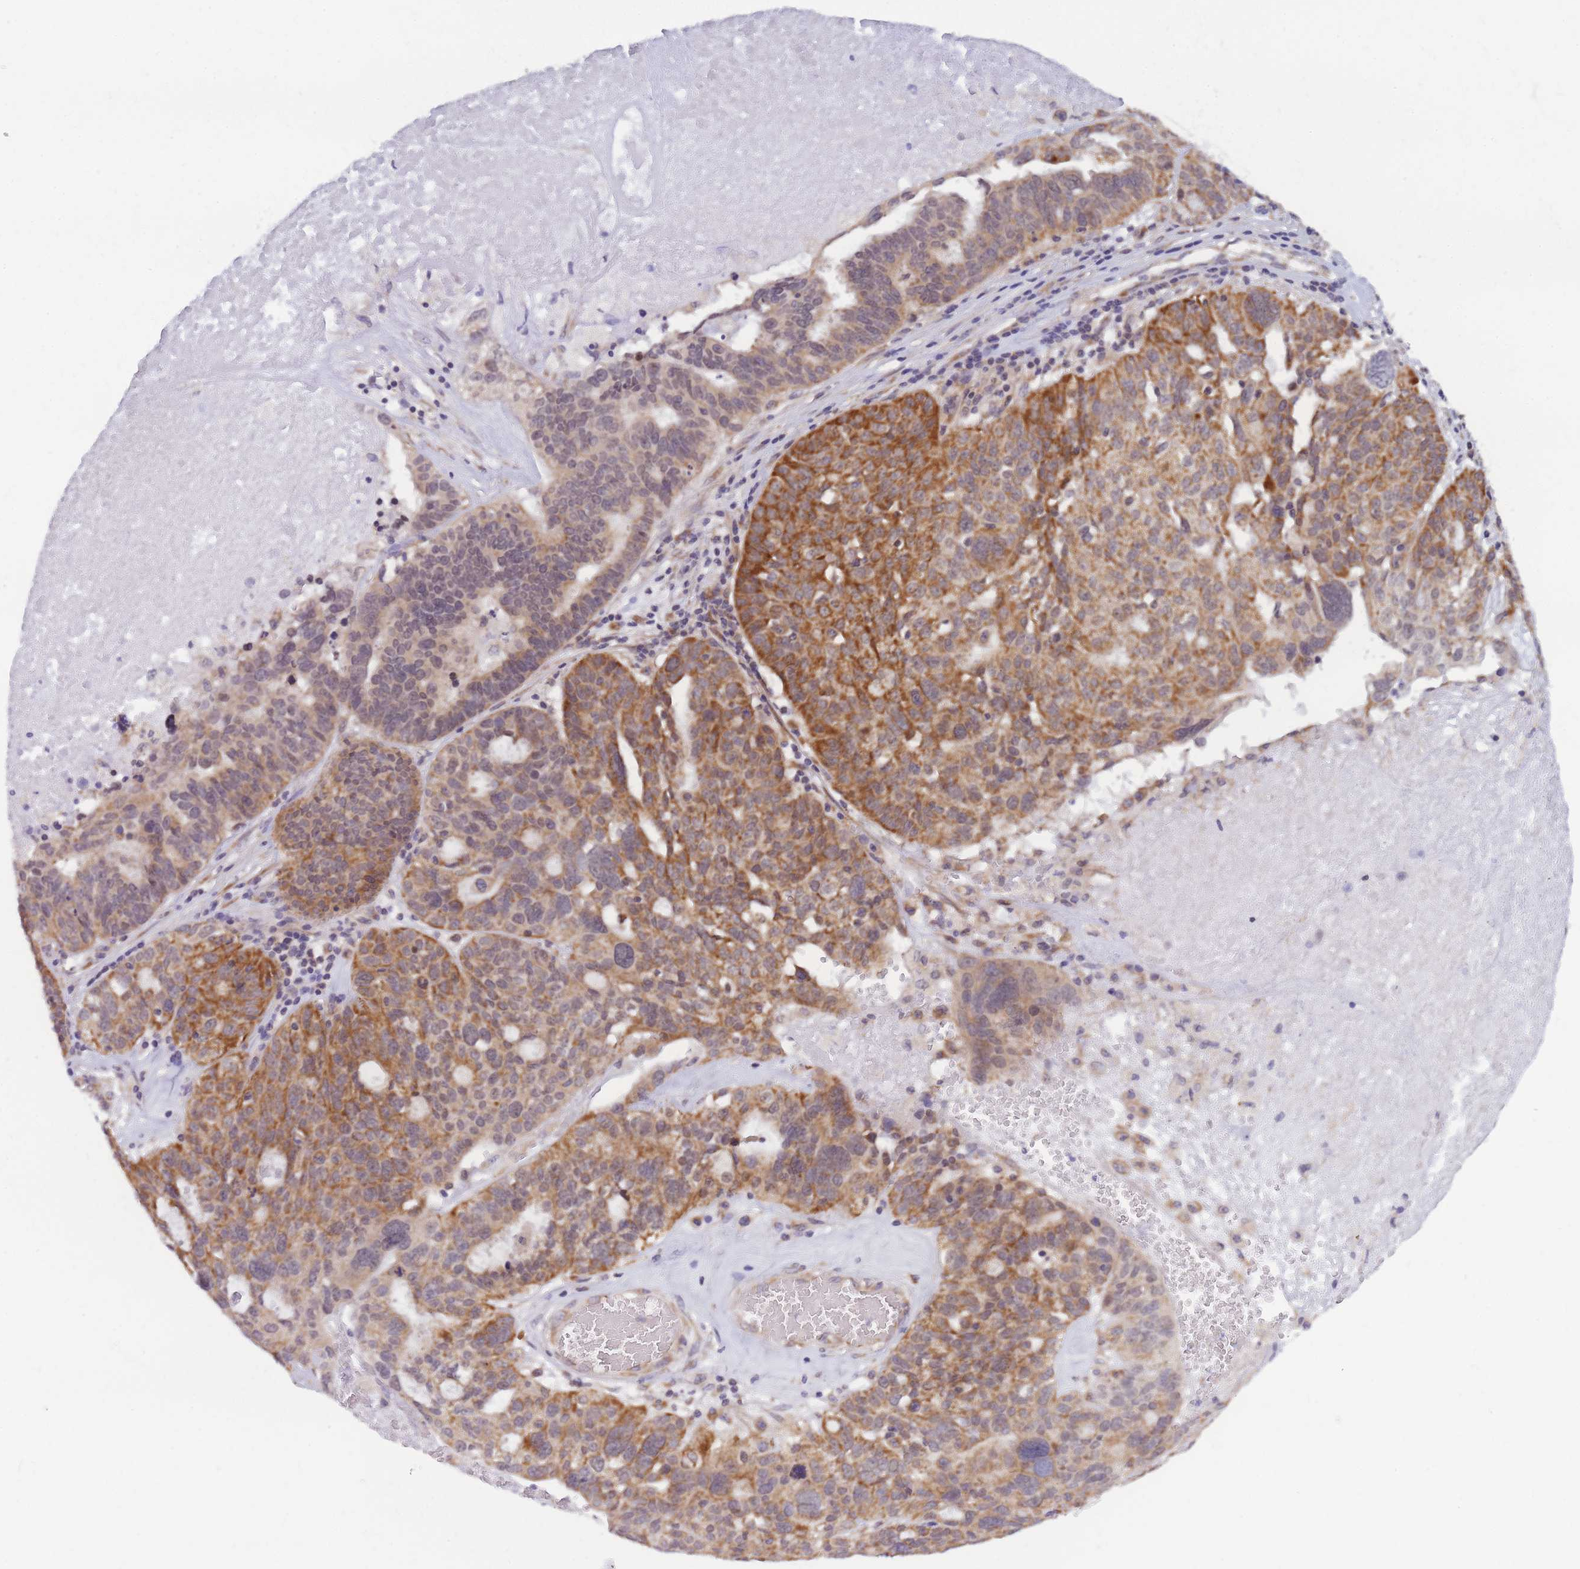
{"staining": {"intensity": "moderate", "quantity": "25%-75%", "location": "cytoplasmic/membranous"}, "tissue": "ovarian cancer", "cell_type": "Tumor cells", "image_type": "cancer", "snomed": [{"axis": "morphology", "description": "Cystadenocarcinoma, serous, NOS"}, {"axis": "topography", "description": "Ovary"}], "caption": "Tumor cells demonstrate moderate cytoplasmic/membranous positivity in about 25%-75% of cells in ovarian cancer. The staining is performed using DAB (3,3'-diaminobenzidine) brown chromogen to label protein expression. The nuclei are counter-stained blue using hematoxylin.", "gene": "MRPL23", "patient": {"sex": "female", "age": 59}}